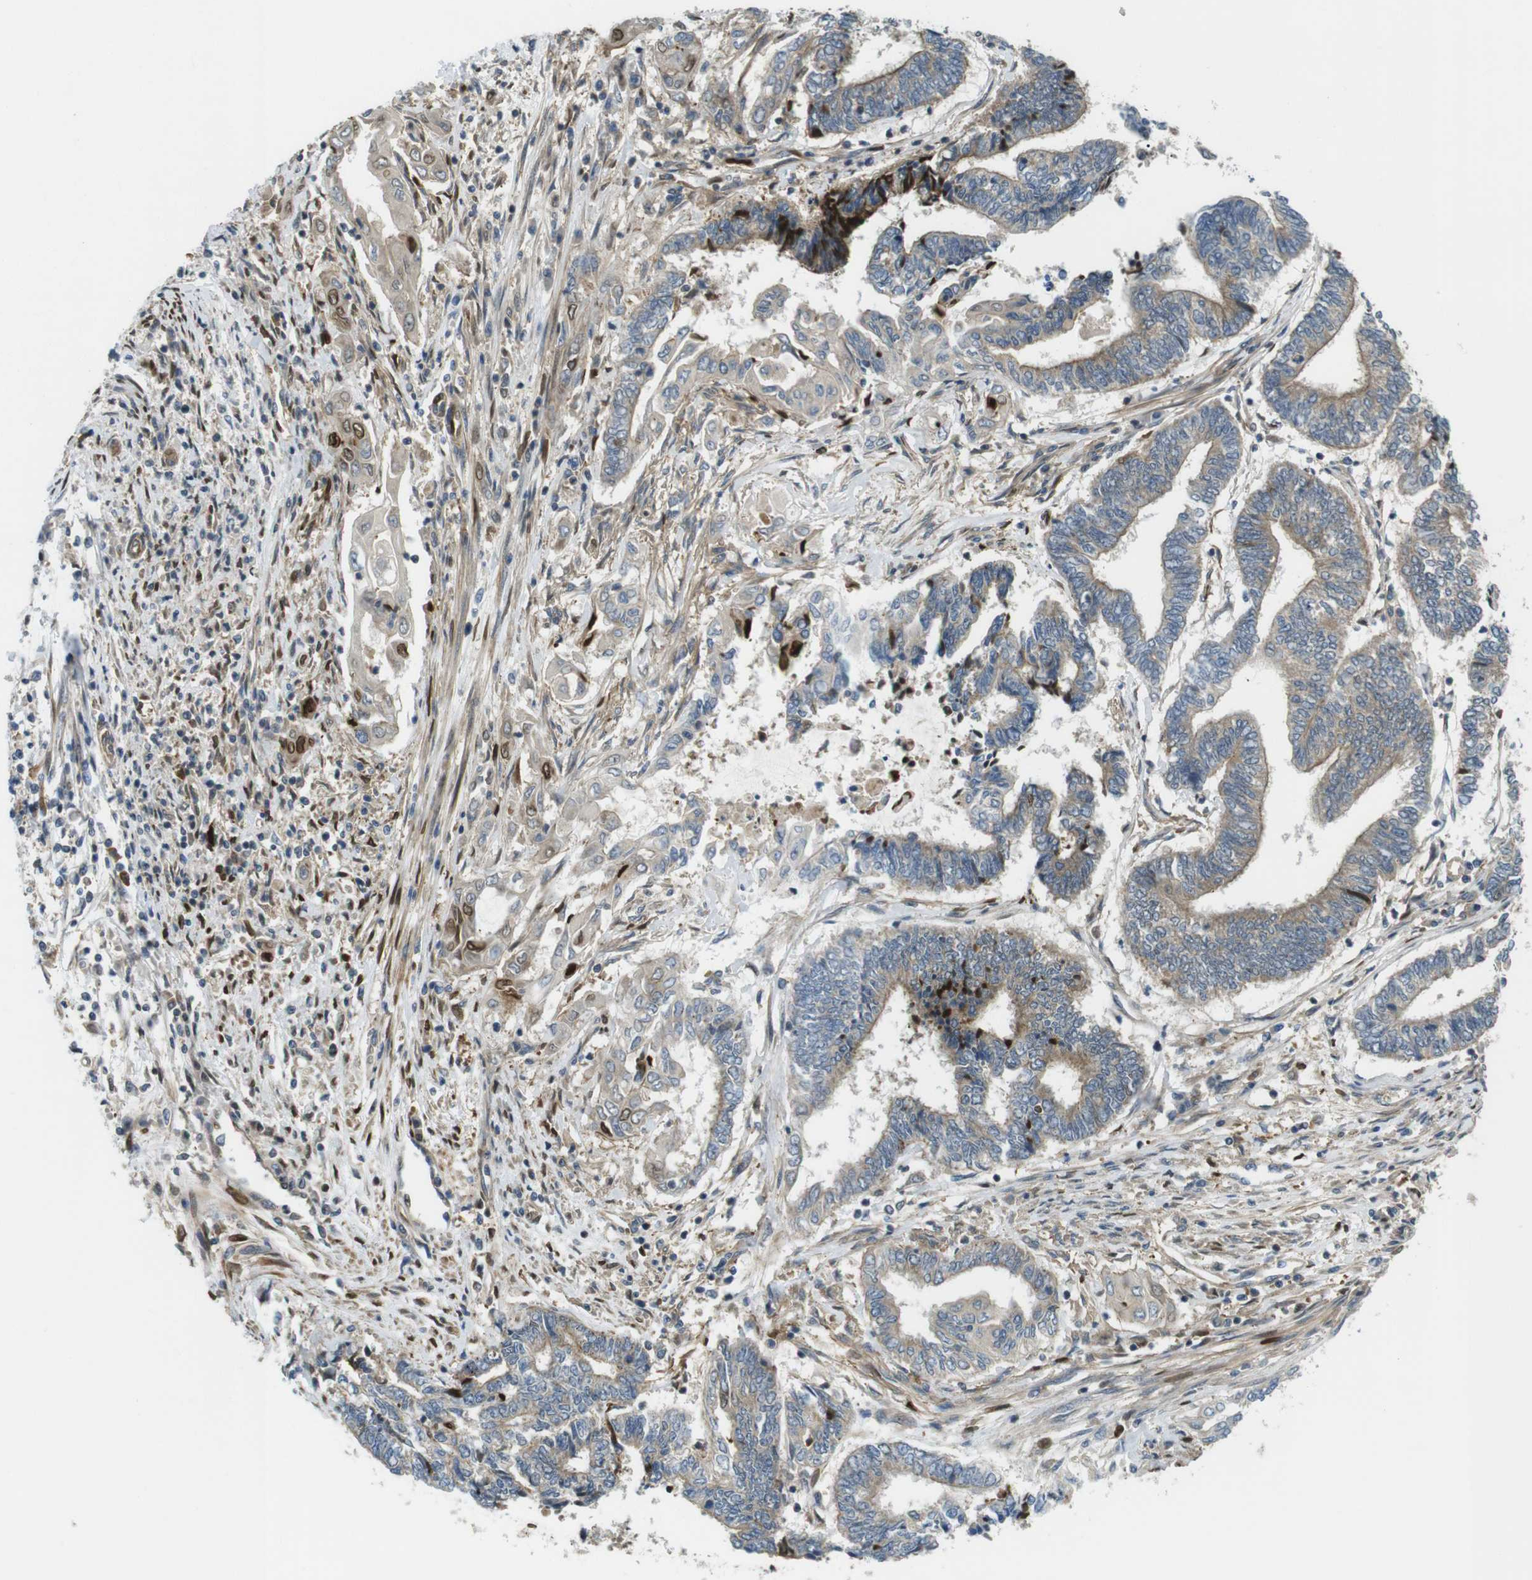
{"staining": {"intensity": "weak", "quantity": ">75%", "location": "cytoplasmic/membranous"}, "tissue": "endometrial cancer", "cell_type": "Tumor cells", "image_type": "cancer", "snomed": [{"axis": "morphology", "description": "Adenocarcinoma, NOS"}, {"axis": "topography", "description": "Uterus"}, {"axis": "topography", "description": "Endometrium"}], "caption": "Protein expression analysis of endometrial cancer (adenocarcinoma) demonstrates weak cytoplasmic/membranous positivity in approximately >75% of tumor cells. (Stains: DAB (3,3'-diaminobenzidine) in brown, nuclei in blue, Microscopy: brightfield microscopy at high magnification).", "gene": "TSC1", "patient": {"sex": "female", "age": 70}}